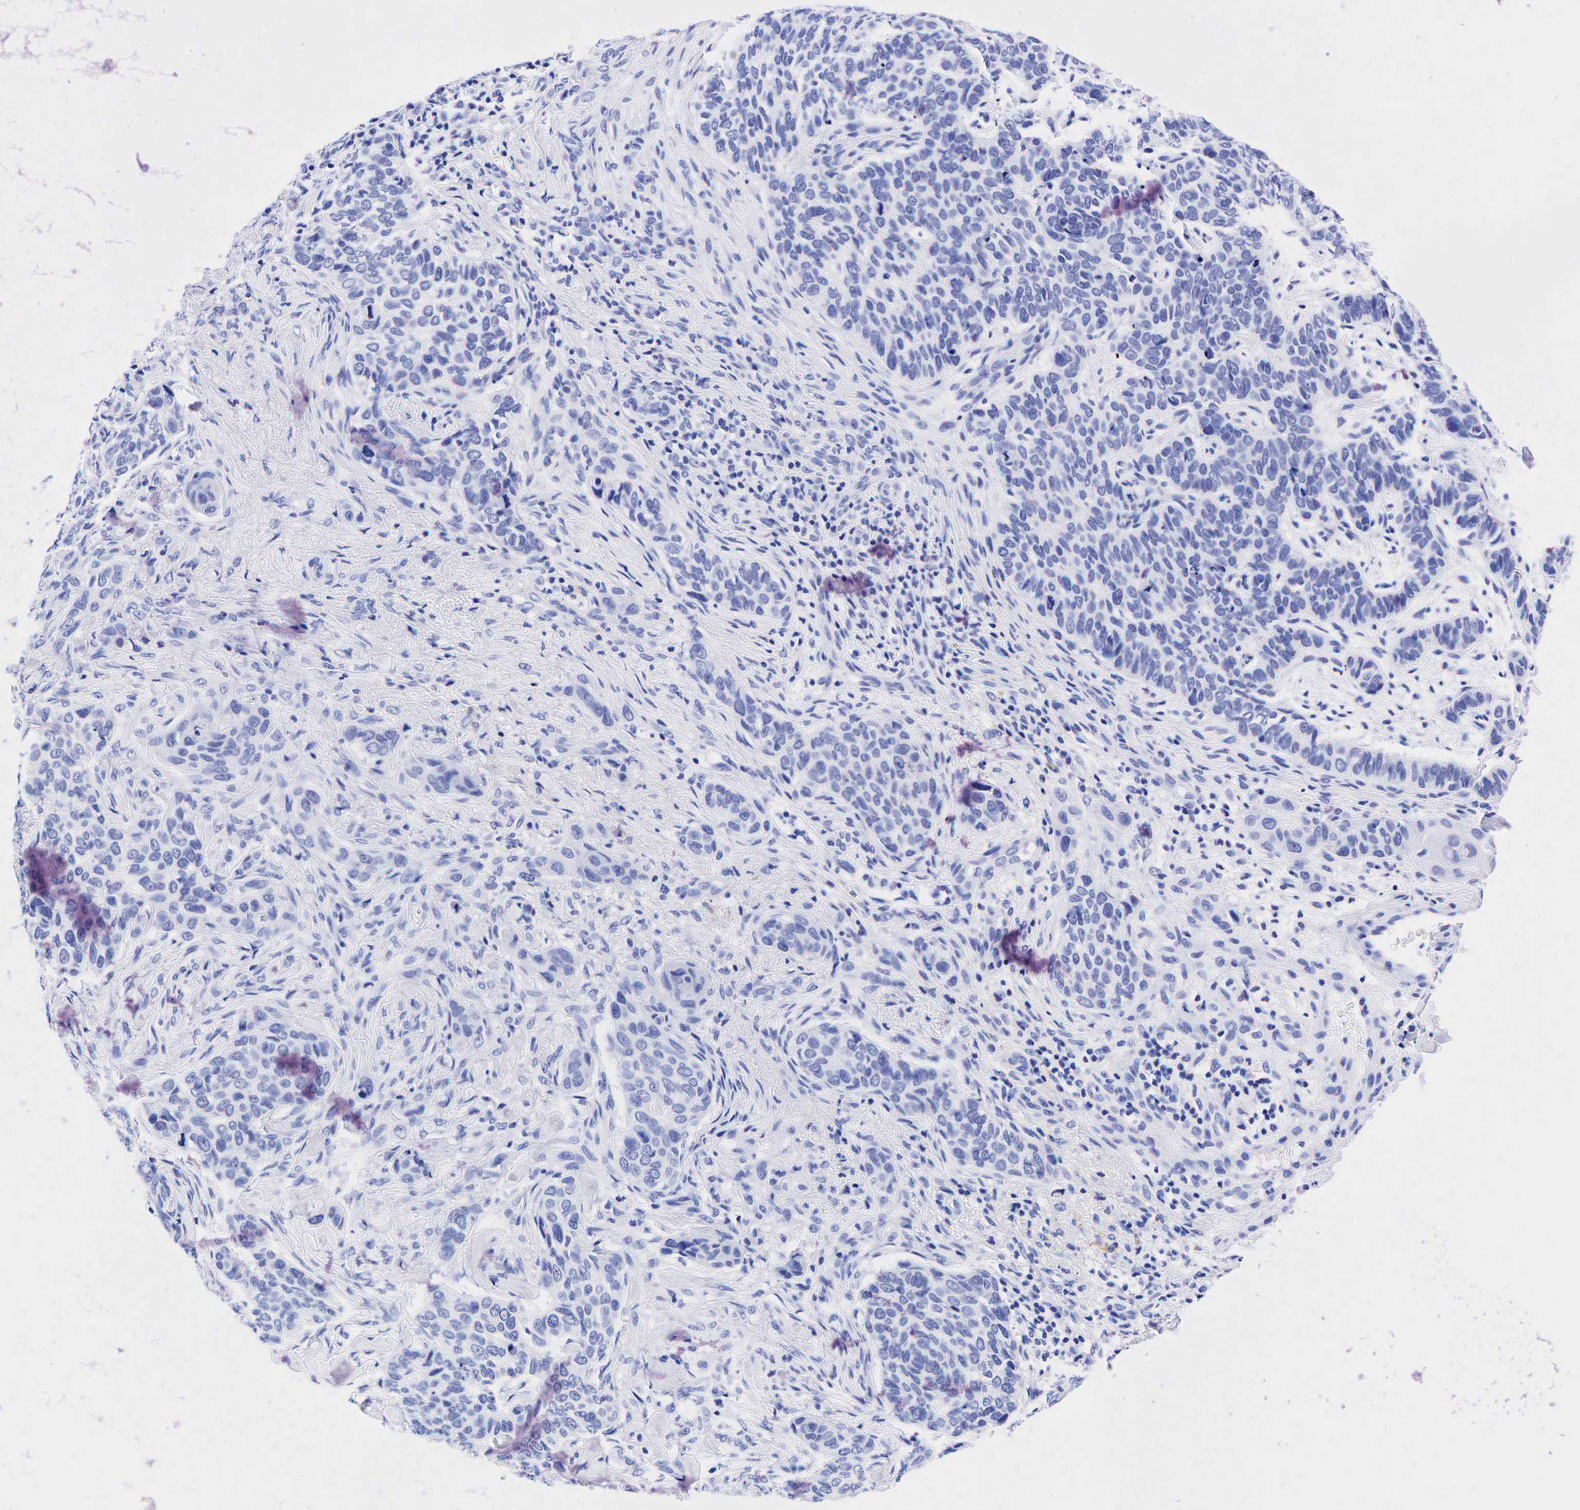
{"staining": {"intensity": "negative", "quantity": "none", "location": "none"}, "tissue": "skin cancer", "cell_type": "Tumor cells", "image_type": "cancer", "snomed": [{"axis": "morphology", "description": "Normal tissue, NOS"}, {"axis": "morphology", "description": "Basal cell carcinoma"}, {"axis": "topography", "description": "Skin"}], "caption": "An immunohistochemistry micrograph of basal cell carcinoma (skin) is shown. There is no staining in tumor cells of basal cell carcinoma (skin).", "gene": "KRT19", "patient": {"sex": "male", "age": 81}}